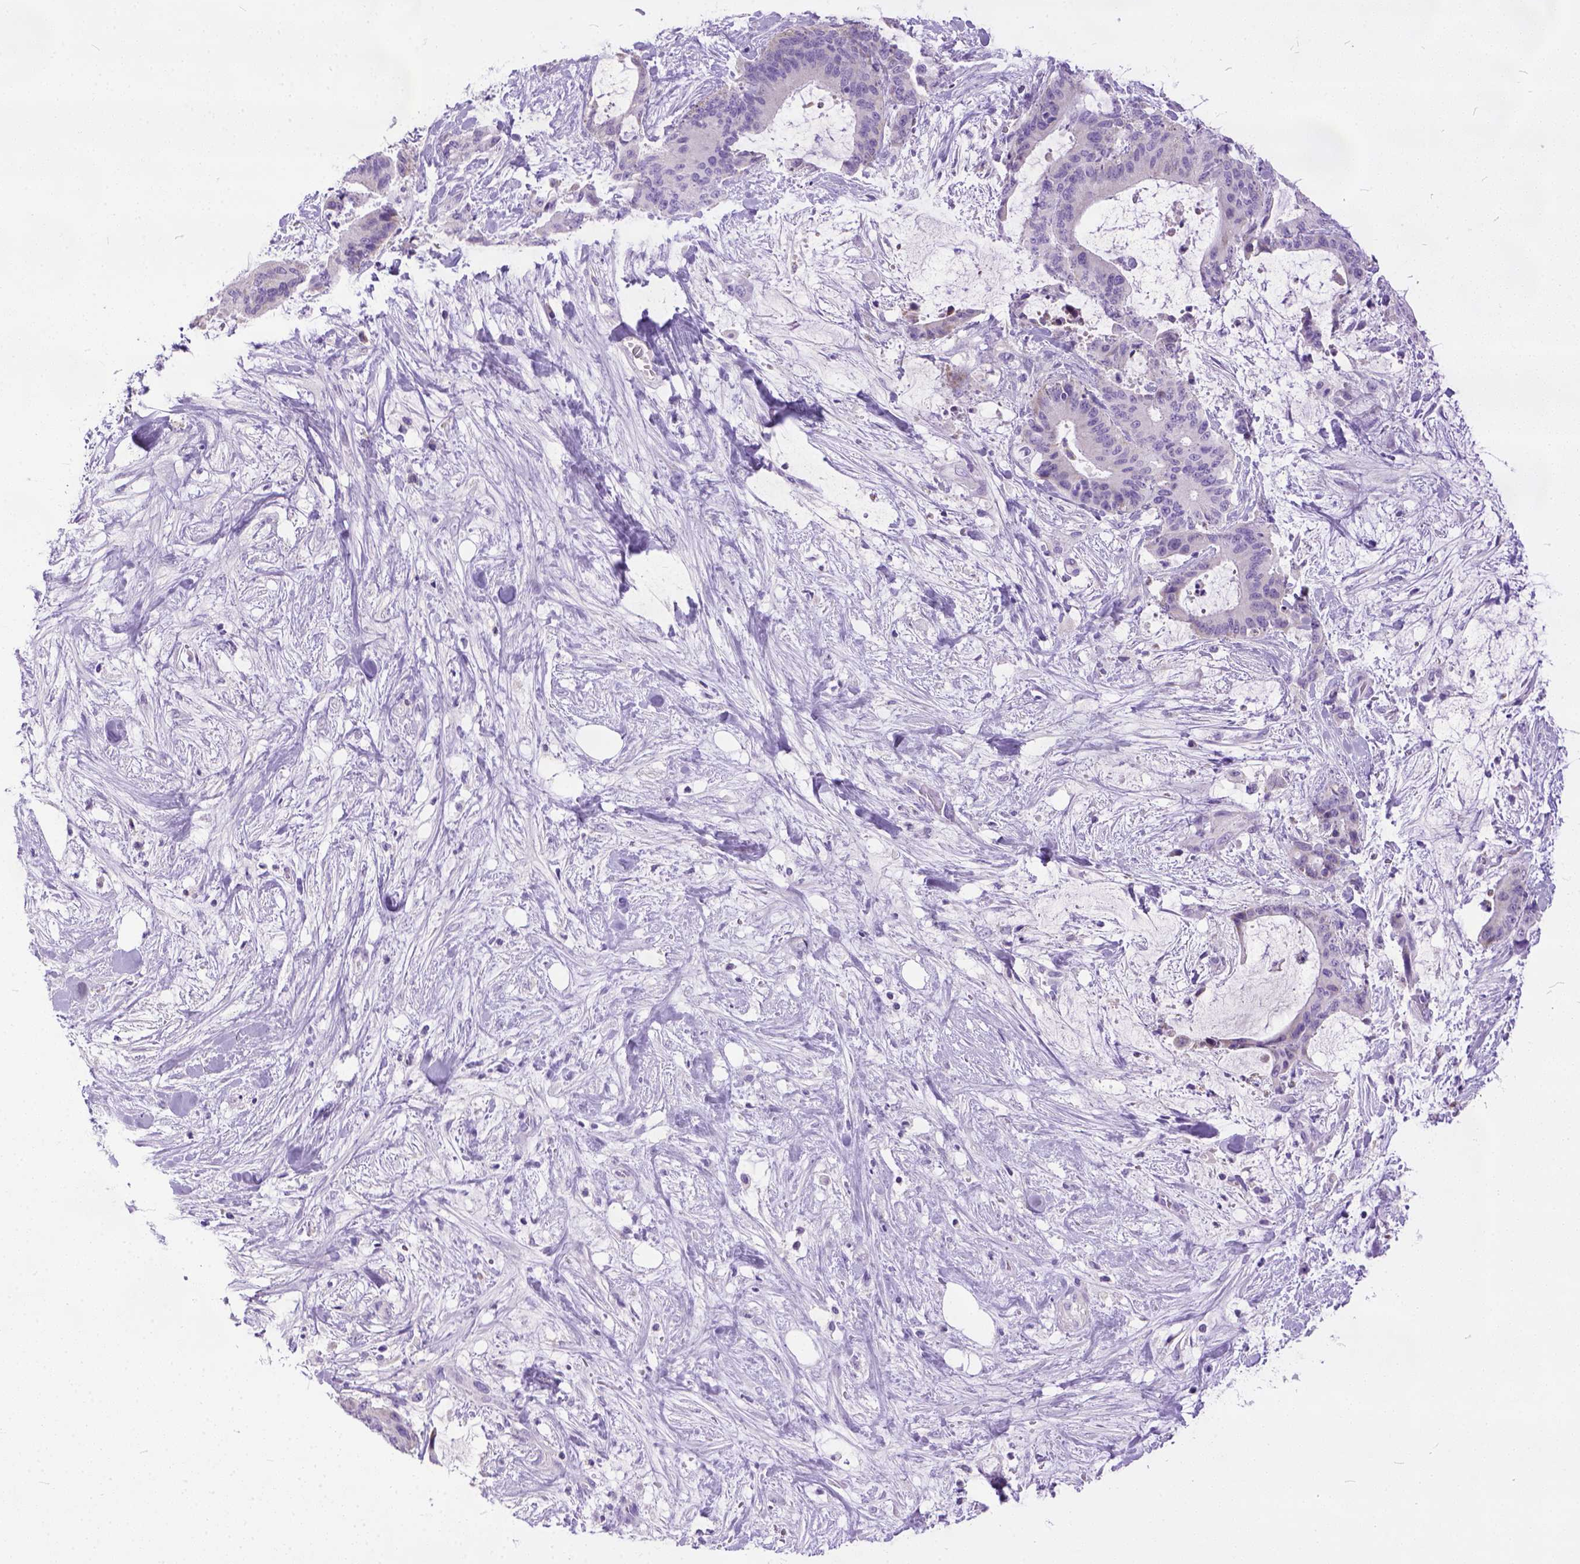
{"staining": {"intensity": "negative", "quantity": "none", "location": "none"}, "tissue": "liver cancer", "cell_type": "Tumor cells", "image_type": "cancer", "snomed": [{"axis": "morphology", "description": "Cholangiocarcinoma"}, {"axis": "topography", "description": "Liver"}], "caption": "High power microscopy image of an immunohistochemistry (IHC) photomicrograph of liver cholangiocarcinoma, revealing no significant positivity in tumor cells.", "gene": "PLK5", "patient": {"sex": "female", "age": 73}}